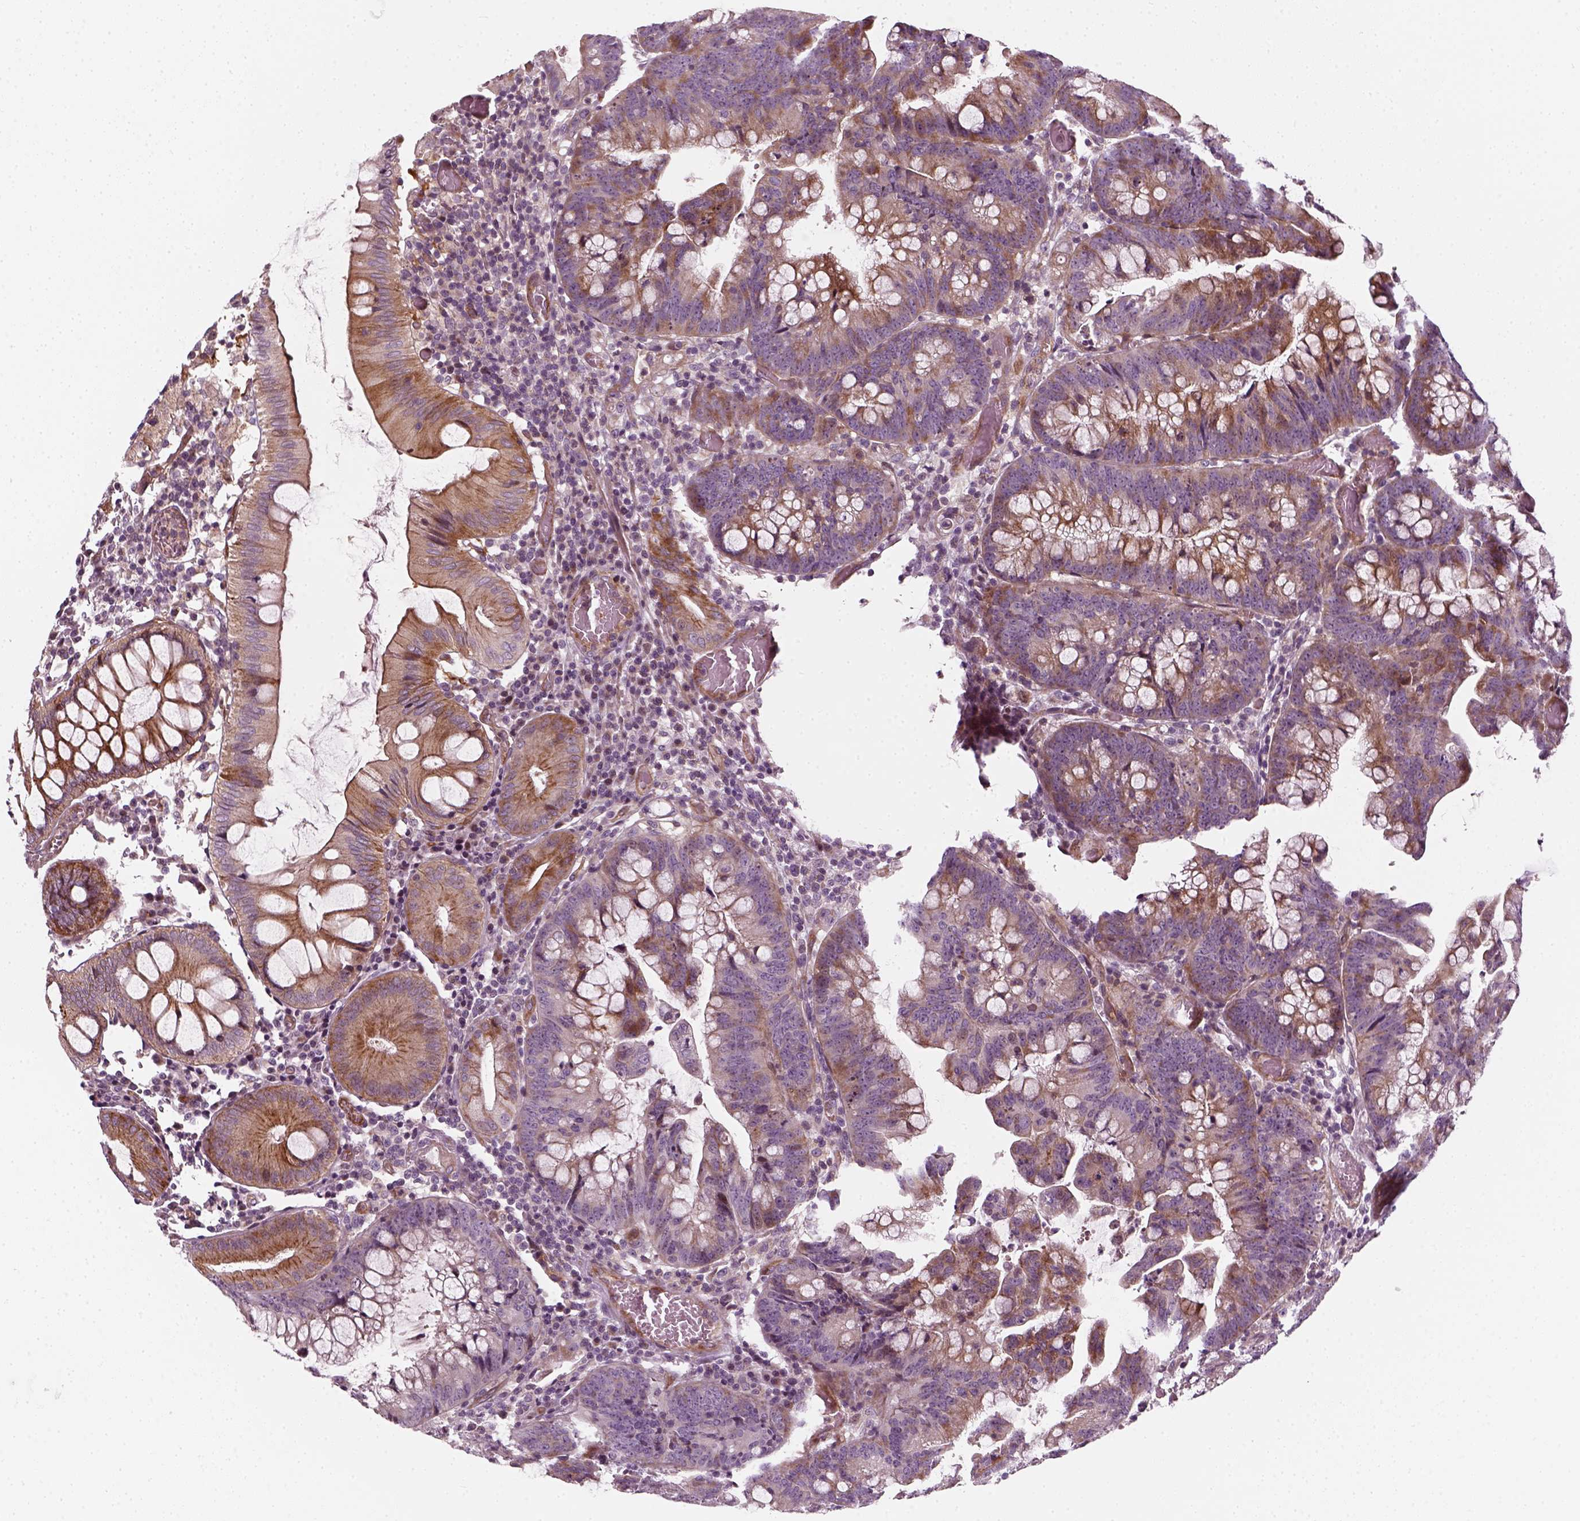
{"staining": {"intensity": "moderate", "quantity": "25%-75%", "location": "cytoplasmic/membranous"}, "tissue": "colorectal cancer", "cell_type": "Tumor cells", "image_type": "cancer", "snomed": [{"axis": "morphology", "description": "Adenocarcinoma, NOS"}, {"axis": "topography", "description": "Colon"}], "caption": "IHC of human colorectal cancer displays medium levels of moderate cytoplasmic/membranous positivity in approximately 25%-75% of tumor cells.", "gene": "DNASE1L1", "patient": {"sex": "male", "age": 62}}